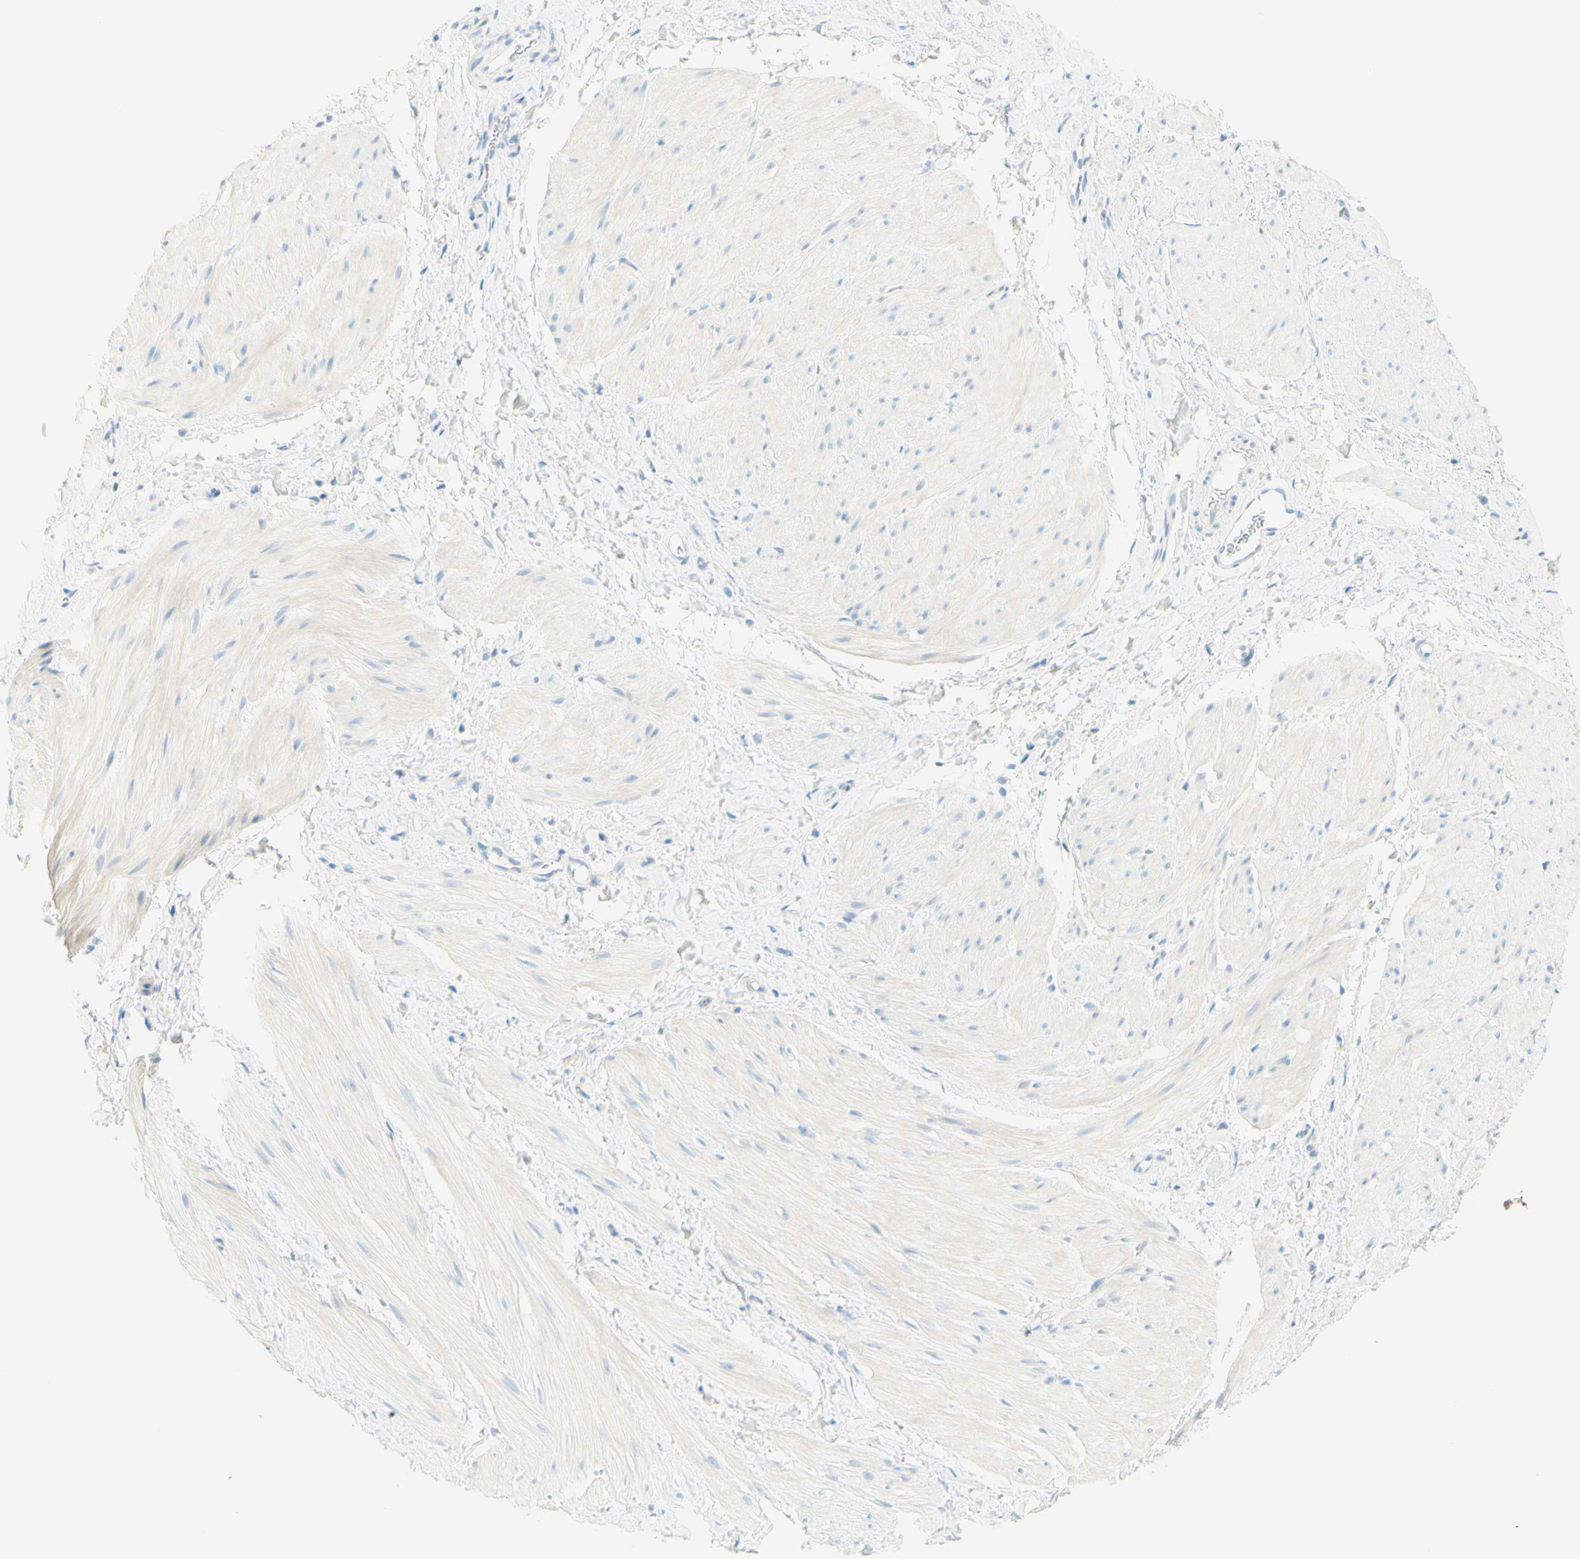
{"staining": {"intensity": "negative", "quantity": "none", "location": "none"}, "tissue": "smooth muscle", "cell_type": "Smooth muscle cells", "image_type": "normal", "snomed": [{"axis": "morphology", "description": "Normal tissue, NOS"}, {"axis": "topography", "description": "Smooth muscle"}], "caption": "An immunohistochemistry (IHC) histopathology image of unremarkable smooth muscle is shown. There is no staining in smooth muscle cells of smooth muscle. Nuclei are stained in blue.", "gene": "TMEM132D", "patient": {"sex": "male", "age": 16}}